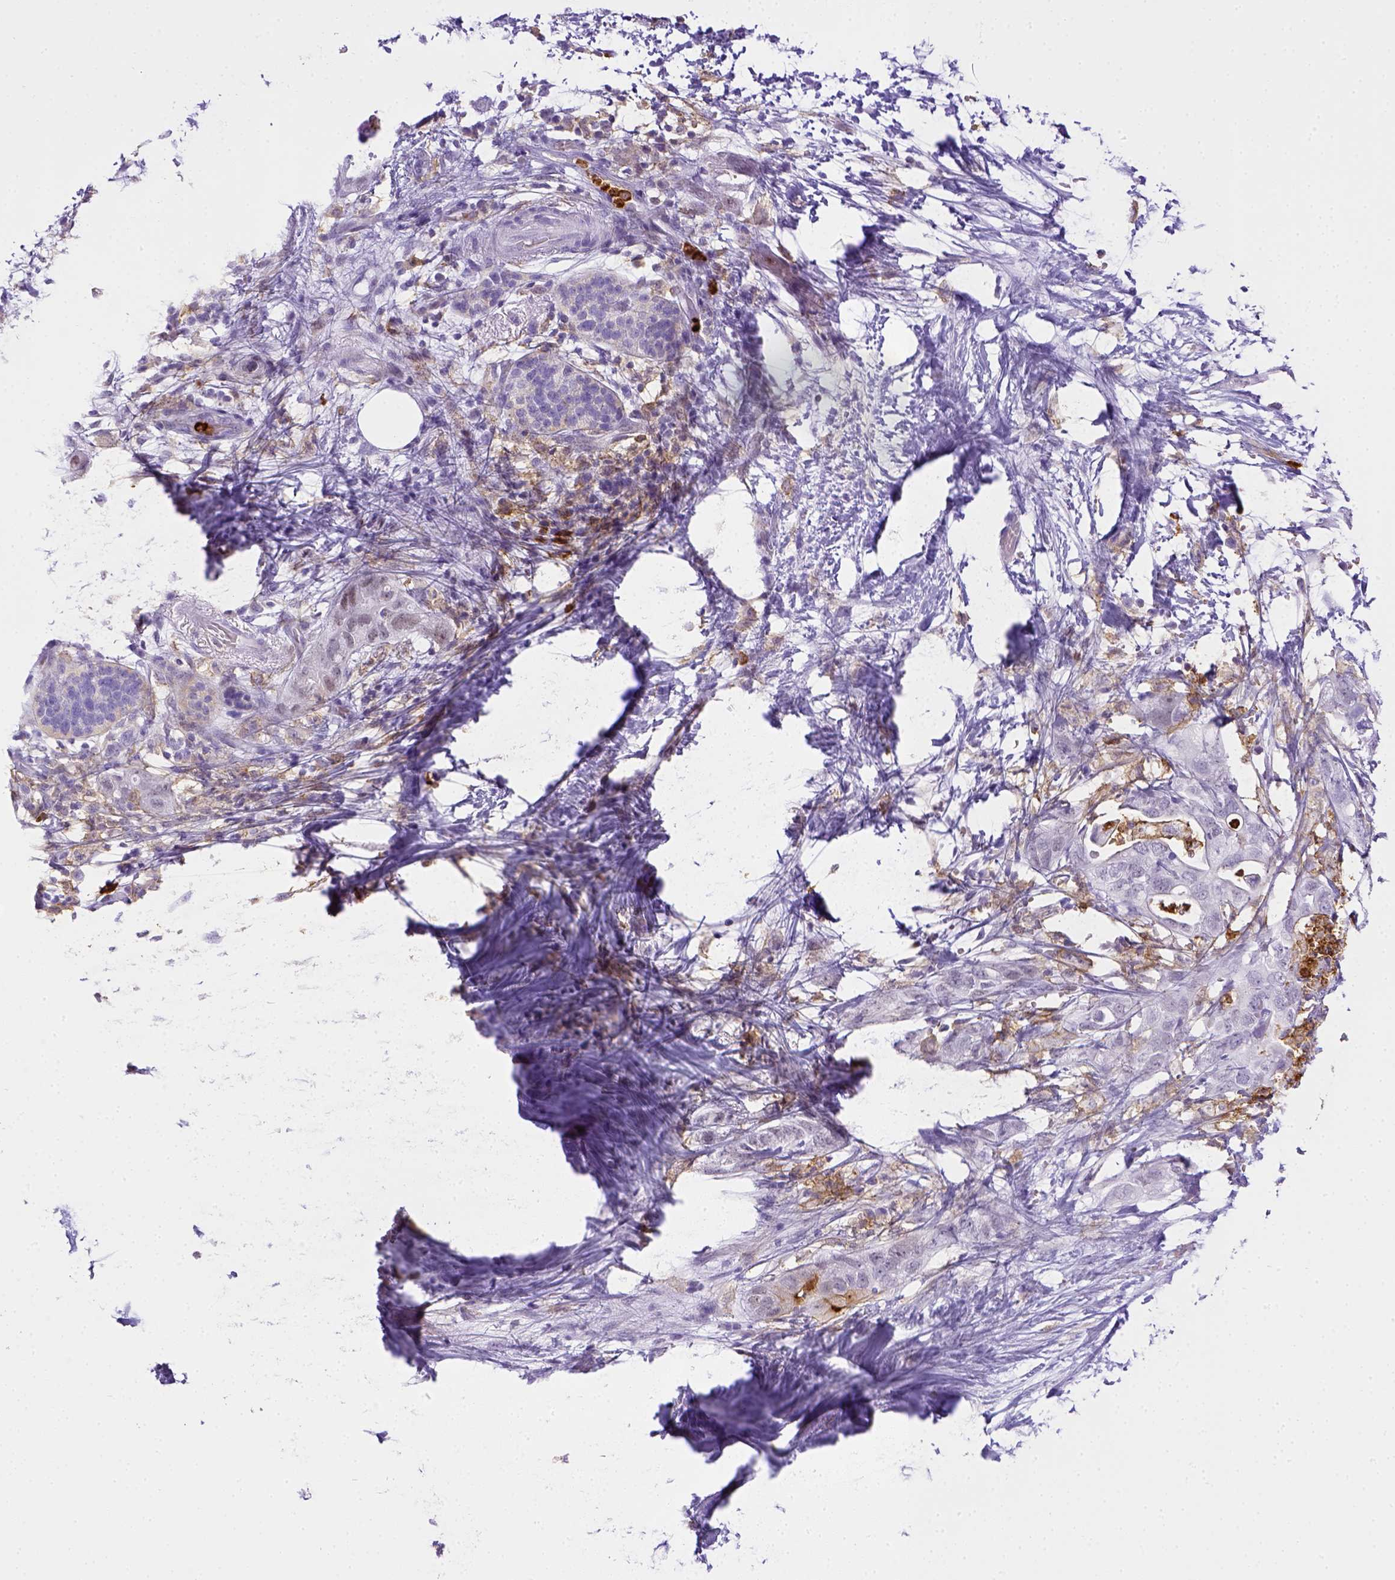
{"staining": {"intensity": "negative", "quantity": "none", "location": "none"}, "tissue": "pancreatic cancer", "cell_type": "Tumor cells", "image_type": "cancer", "snomed": [{"axis": "morphology", "description": "Adenocarcinoma, NOS"}, {"axis": "topography", "description": "Pancreas"}], "caption": "An IHC image of pancreatic cancer (adenocarcinoma) is shown. There is no staining in tumor cells of pancreatic cancer (adenocarcinoma). Brightfield microscopy of immunohistochemistry stained with DAB (brown) and hematoxylin (blue), captured at high magnification.", "gene": "ITGAM", "patient": {"sex": "female", "age": 72}}